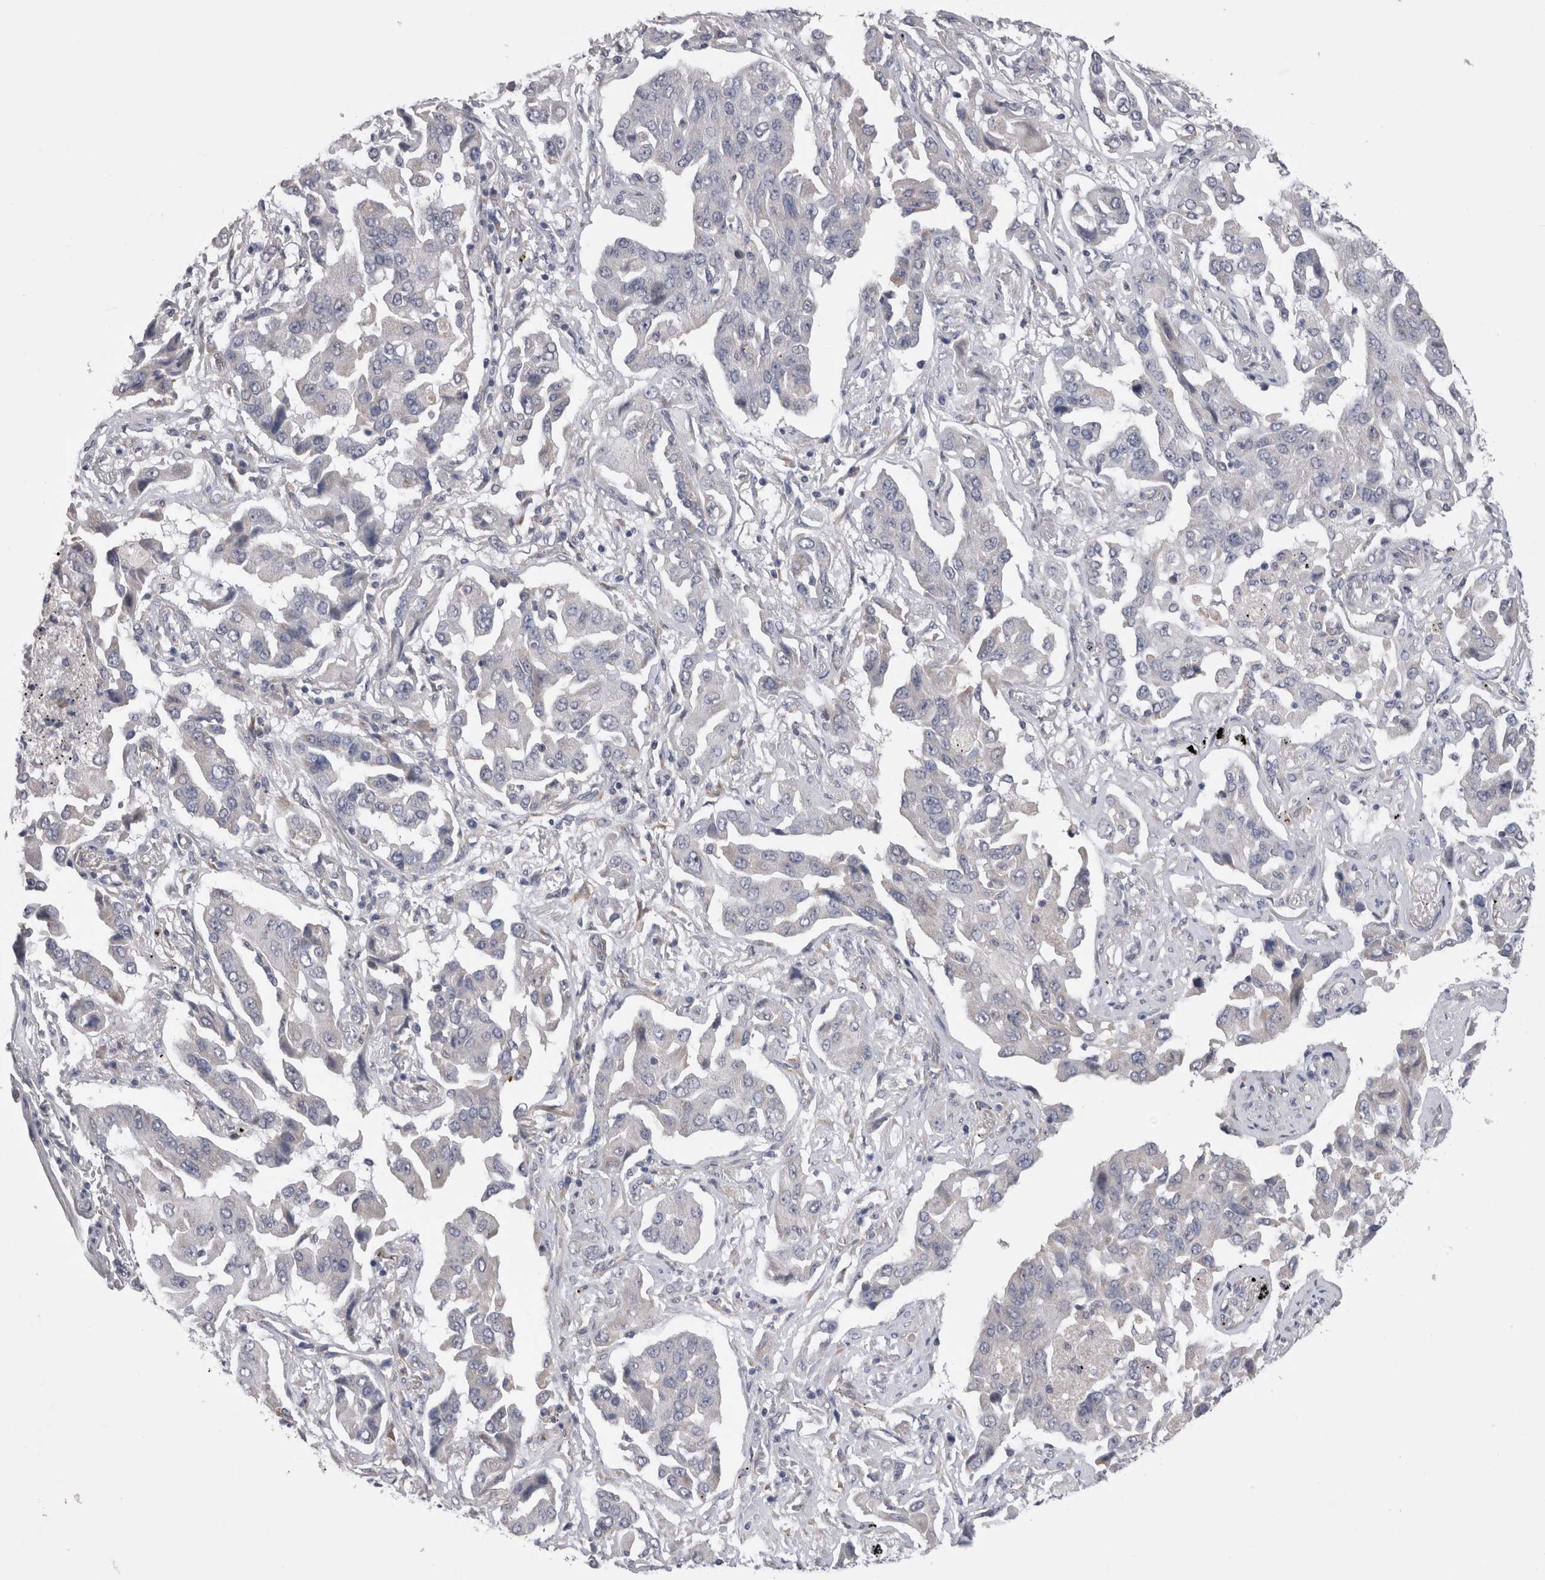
{"staining": {"intensity": "negative", "quantity": "none", "location": "none"}, "tissue": "lung cancer", "cell_type": "Tumor cells", "image_type": "cancer", "snomed": [{"axis": "morphology", "description": "Adenocarcinoma, NOS"}, {"axis": "topography", "description": "Lung"}], "caption": "Tumor cells show no significant protein expression in lung cancer (adenocarcinoma).", "gene": "ARHGAP29", "patient": {"sex": "female", "age": 65}}